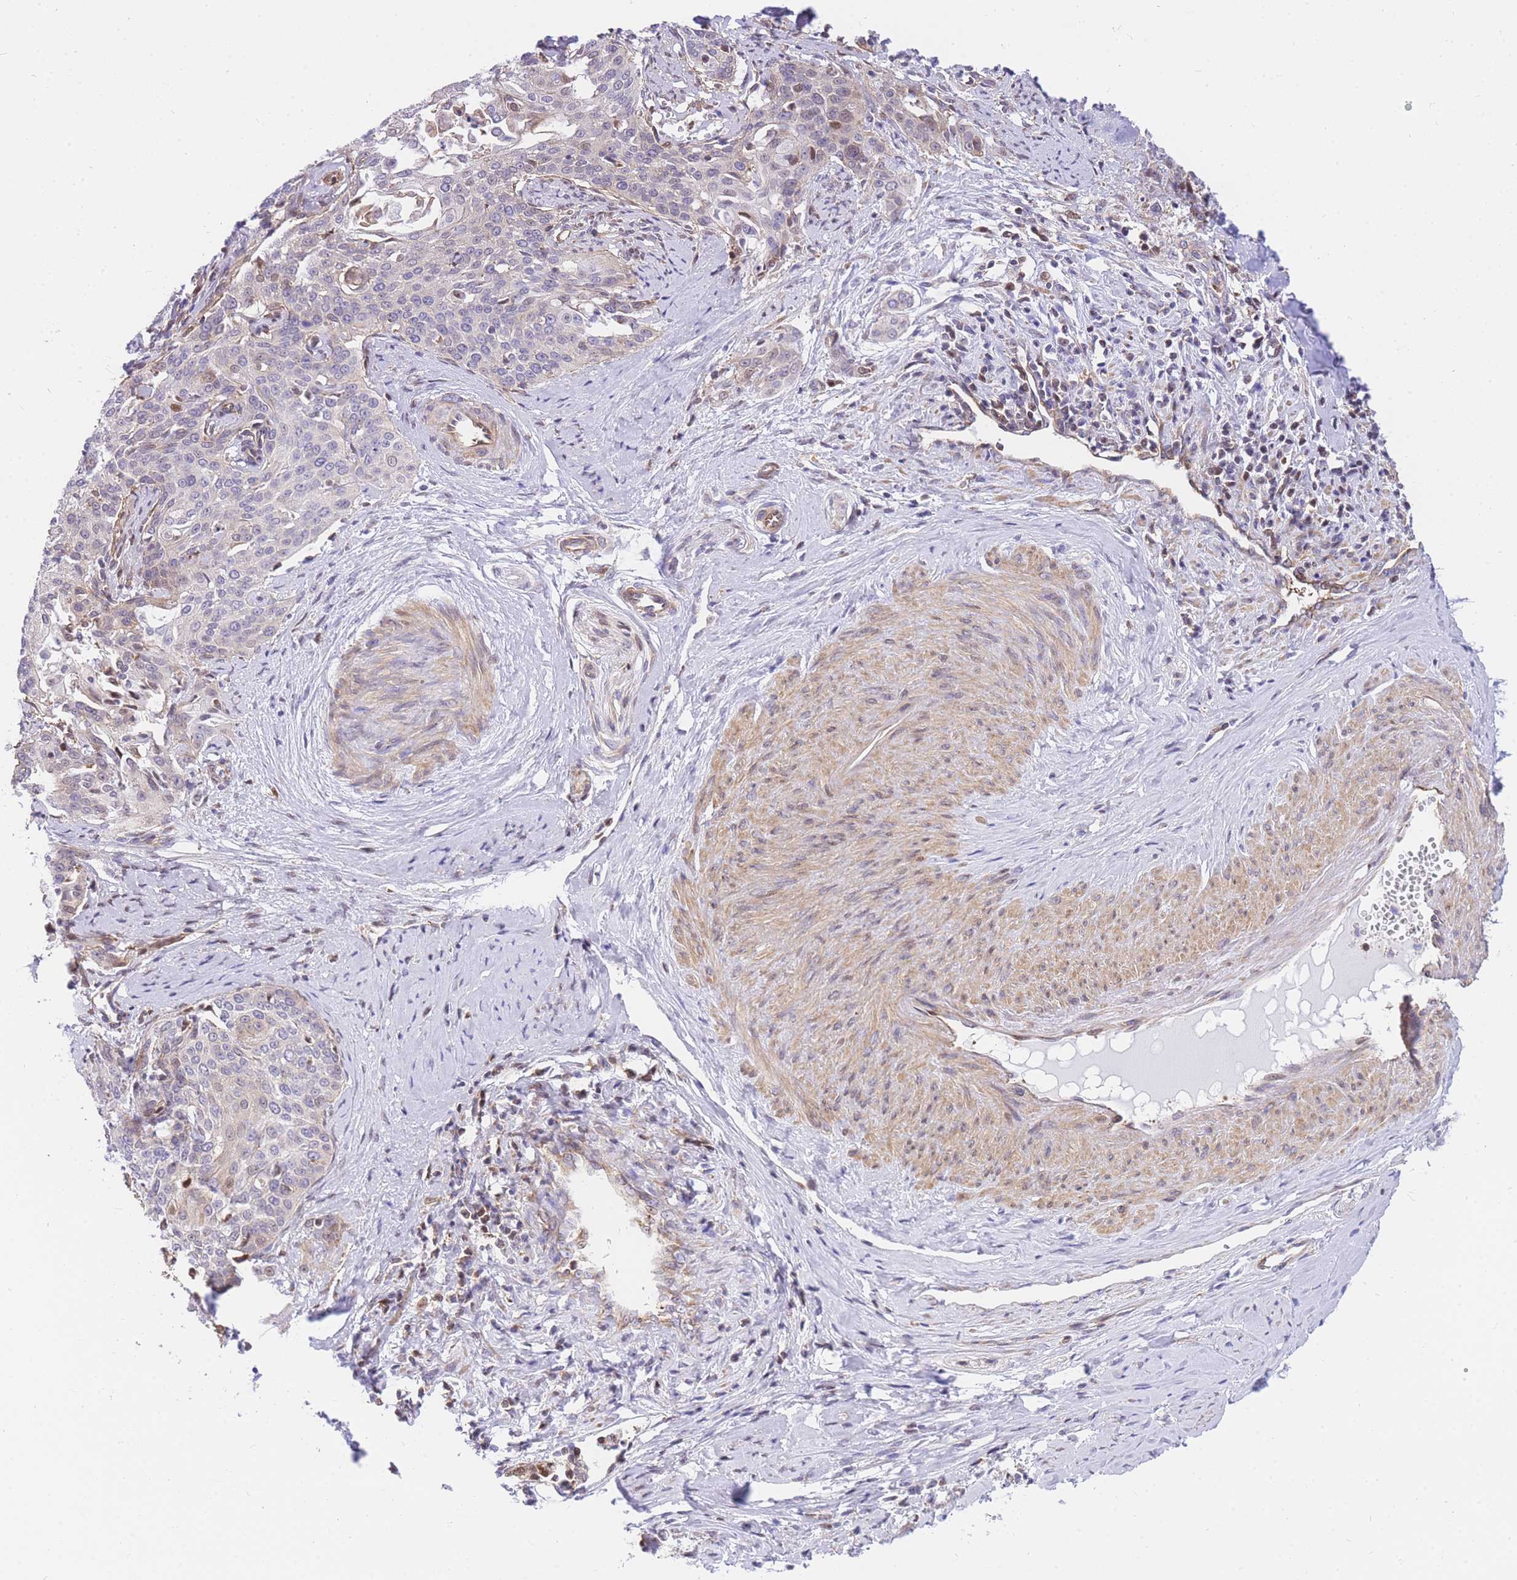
{"staining": {"intensity": "weak", "quantity": "<25%", "location": "nuclear"}, "tissue": "cervical cancer", "cell_type": "Tumor cells", "image_type": "cancer", "snomed": [{"axis": "morphology", "description": "Squamous cell carcinoma, NOS"}, {"axis": "topography", "description": "Cervix"}], "caption": "Immunohistochemical staining of cervical cancer exhibits no significant staining in tumor cells.", "gene": "S100PBP", "patient": {"sex": "female", "age": 44}}